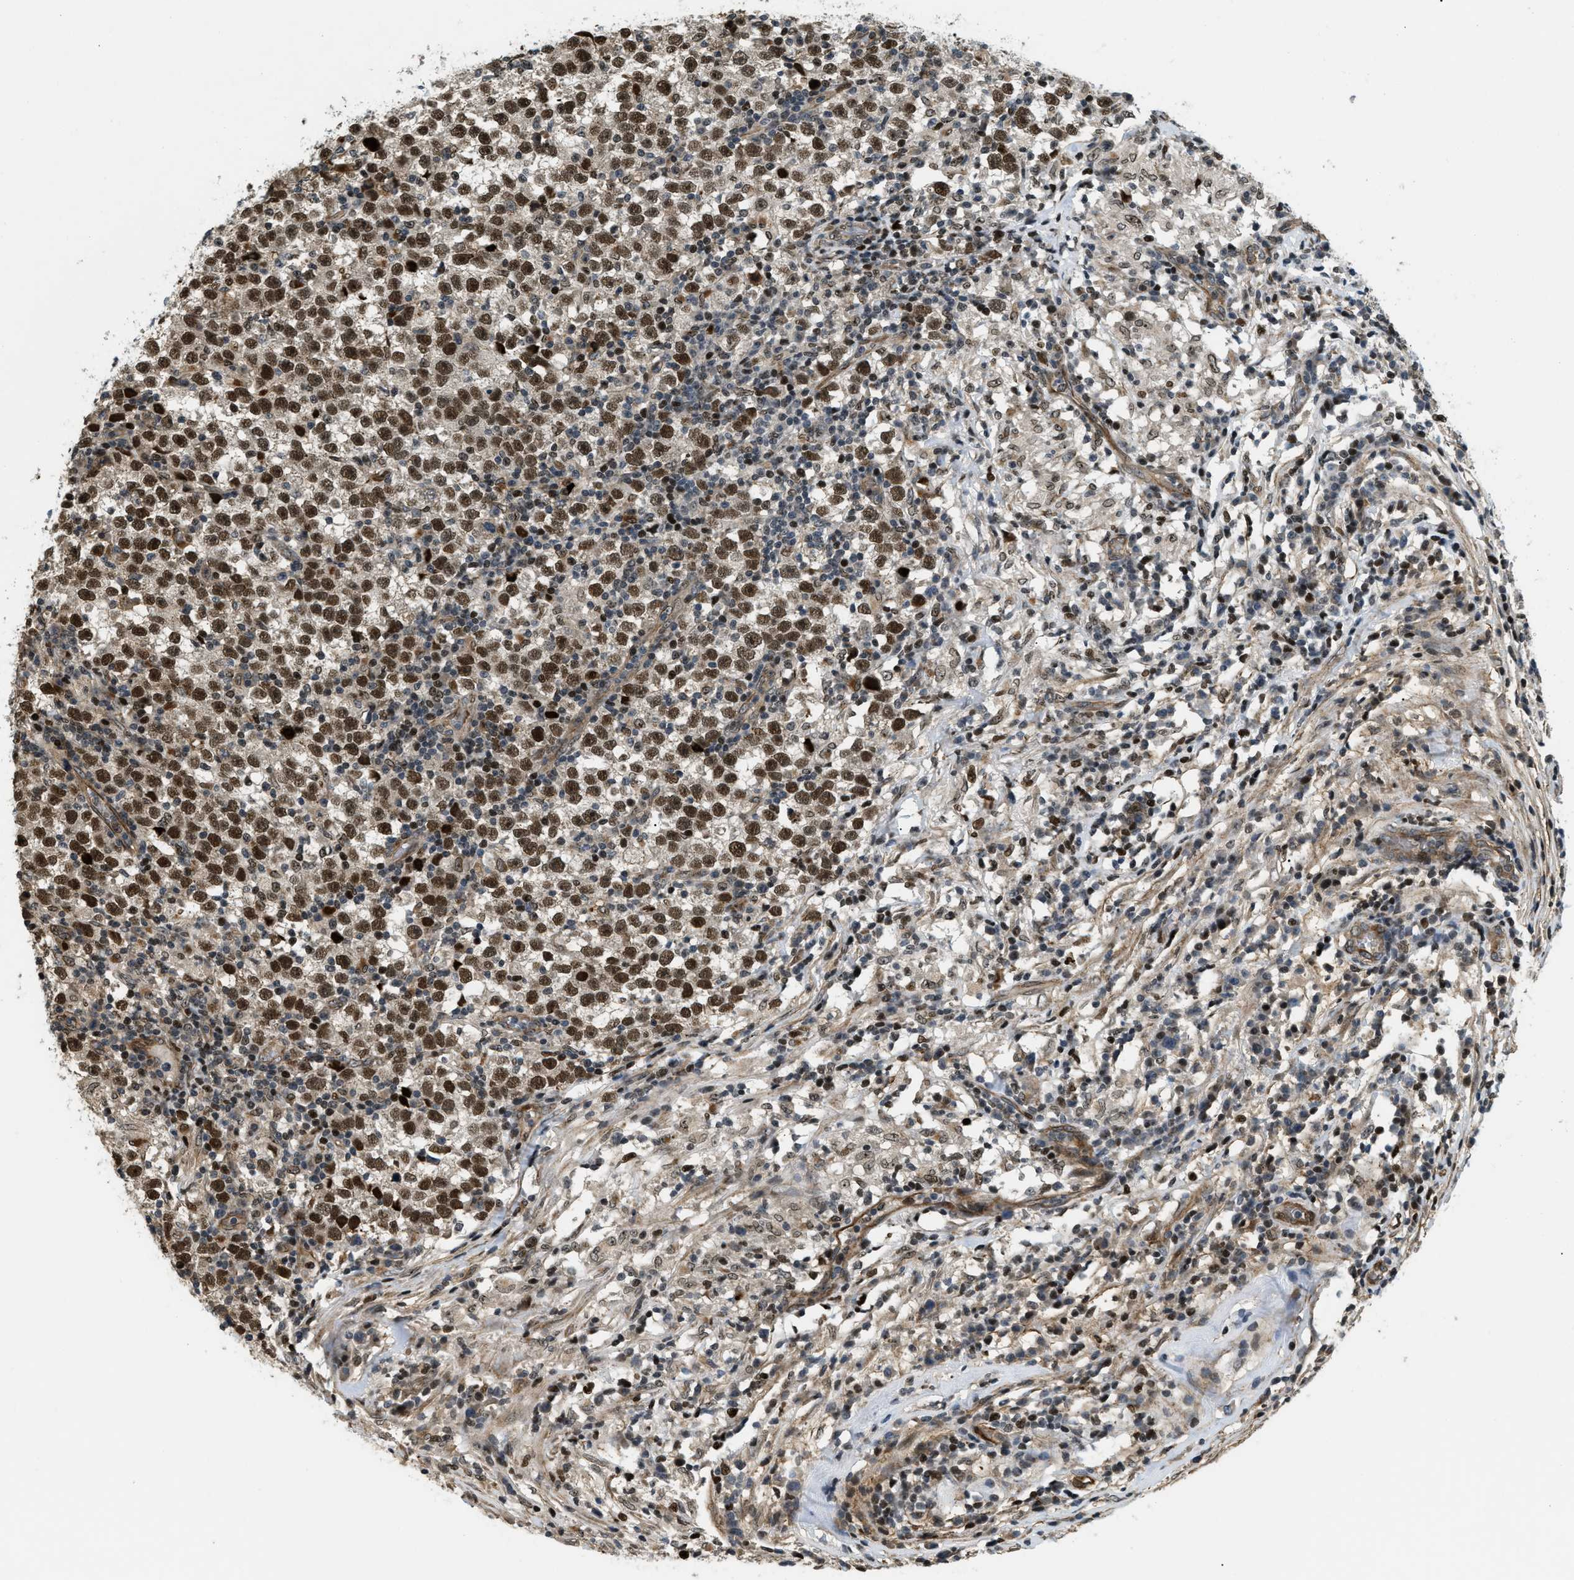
{"staining": {"intensity": "strong", "quantity": ">75%", "location": "nuclear"}, "tissue": "testis cancer", "cell_type": "Tumor cells", "image_type": "cancer", "snomed": [{"axis": "morphology", "description": "Seminoma, NOS"}, {"axis": "topography", "description": "Testis"}], "caption": "Testis cancer tissue shows strong nuclear positivity in about >75% of tumor cells, visualized by immunohistochemistry.", "gene": "LTA4H", "patient": {"sex": "male", "age": 43}}